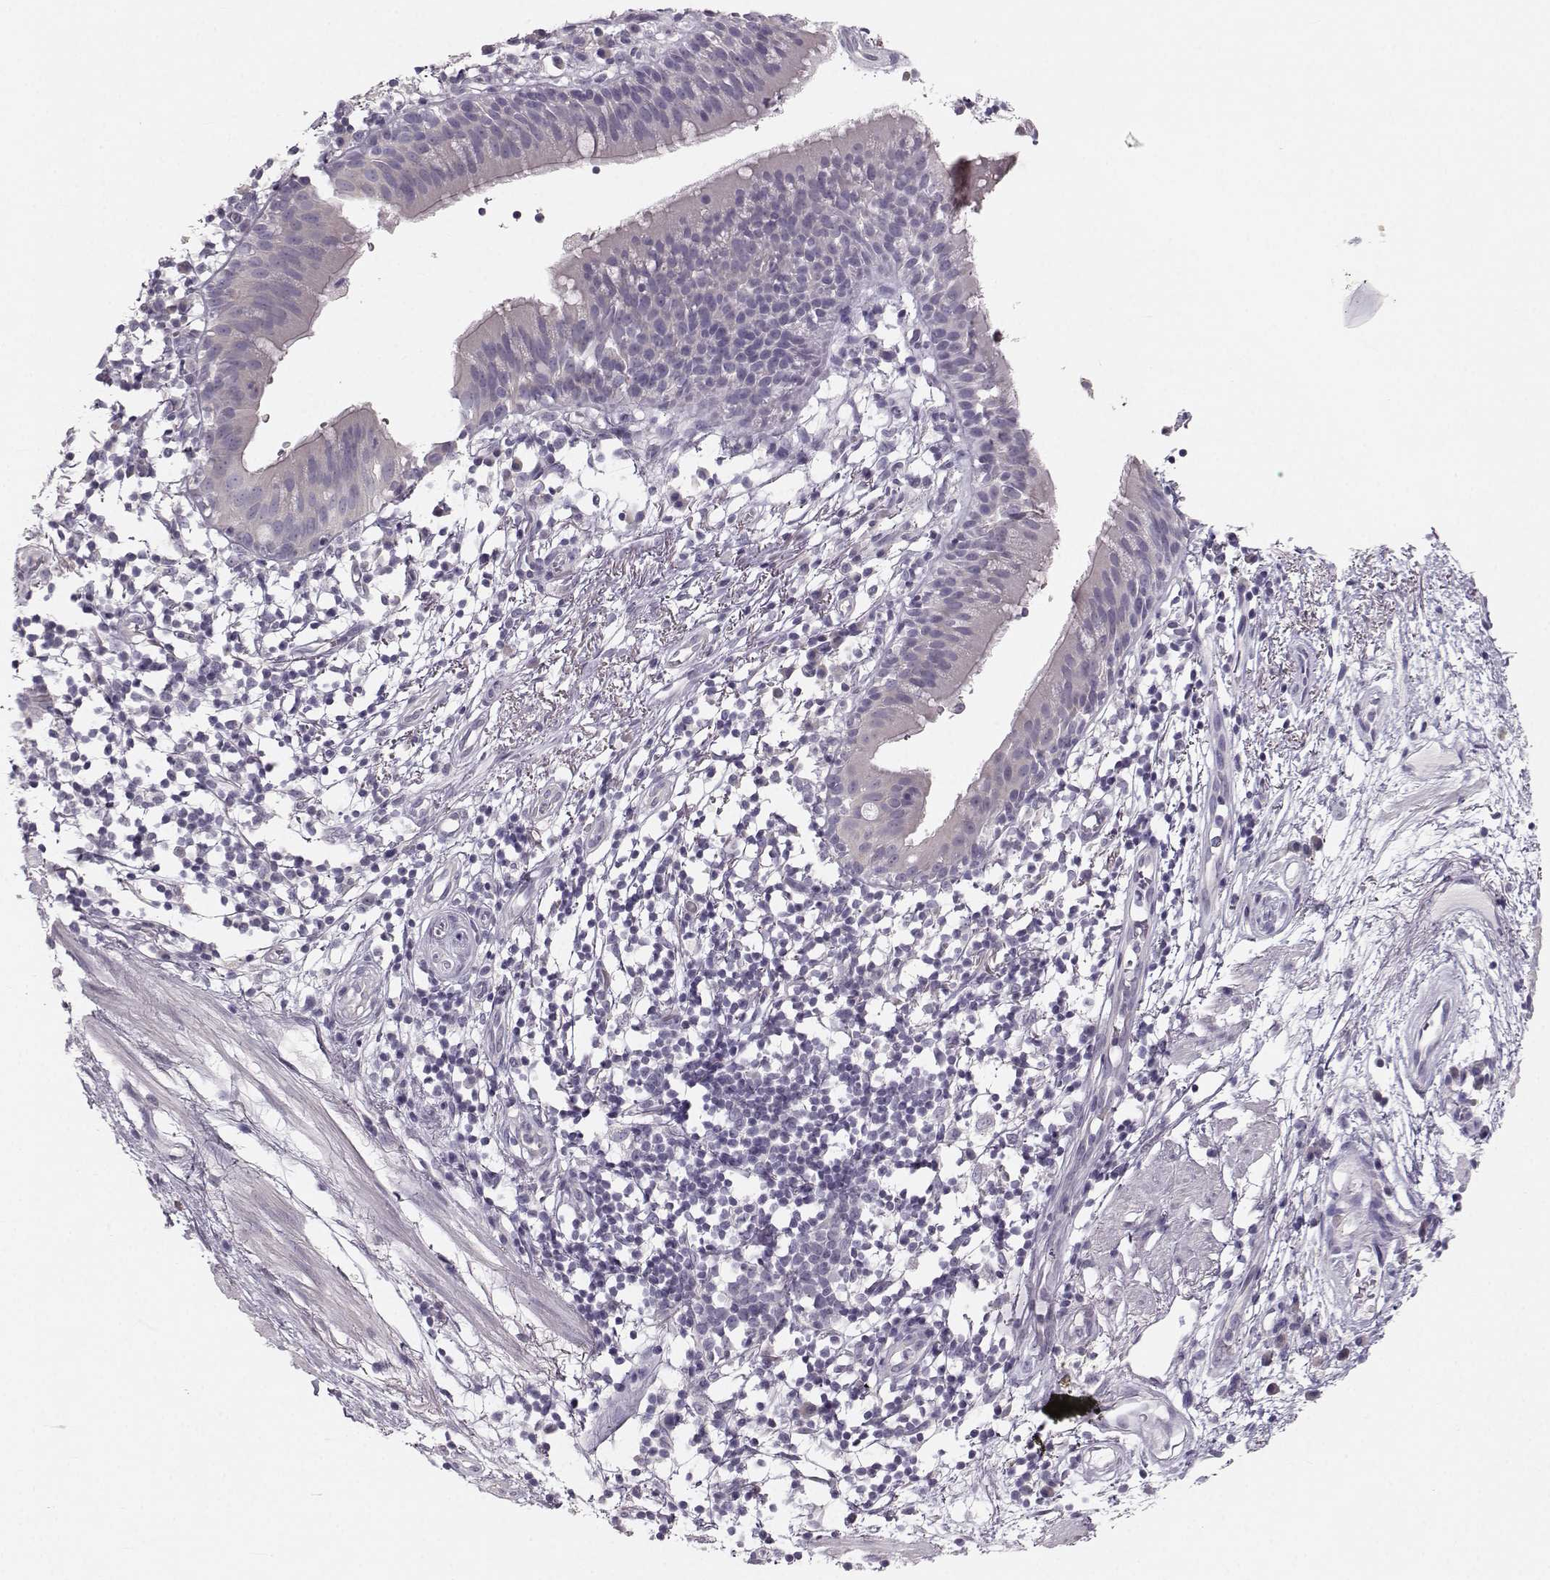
{"staining": {"intensity": "negative", "quantity": "none", "location": "none"}, "tissue": "bronchus", "cell_type": "Respiratory epithelial cells", "image_type": "normal", "snomed": [{"axis": "morphology", "description": "Normal tissue, NOS"}, {"axis": "topography", "description": "Cartilage tissue"}, {"axis": "topography", "description": "Bronchus"}], "caption": "The immunohistochemistry micrograph has no significant expression in respiratory epithelial cells of bronchus.", "gene": "OIP5", "patient": {"sex": "male", "age": 58}}